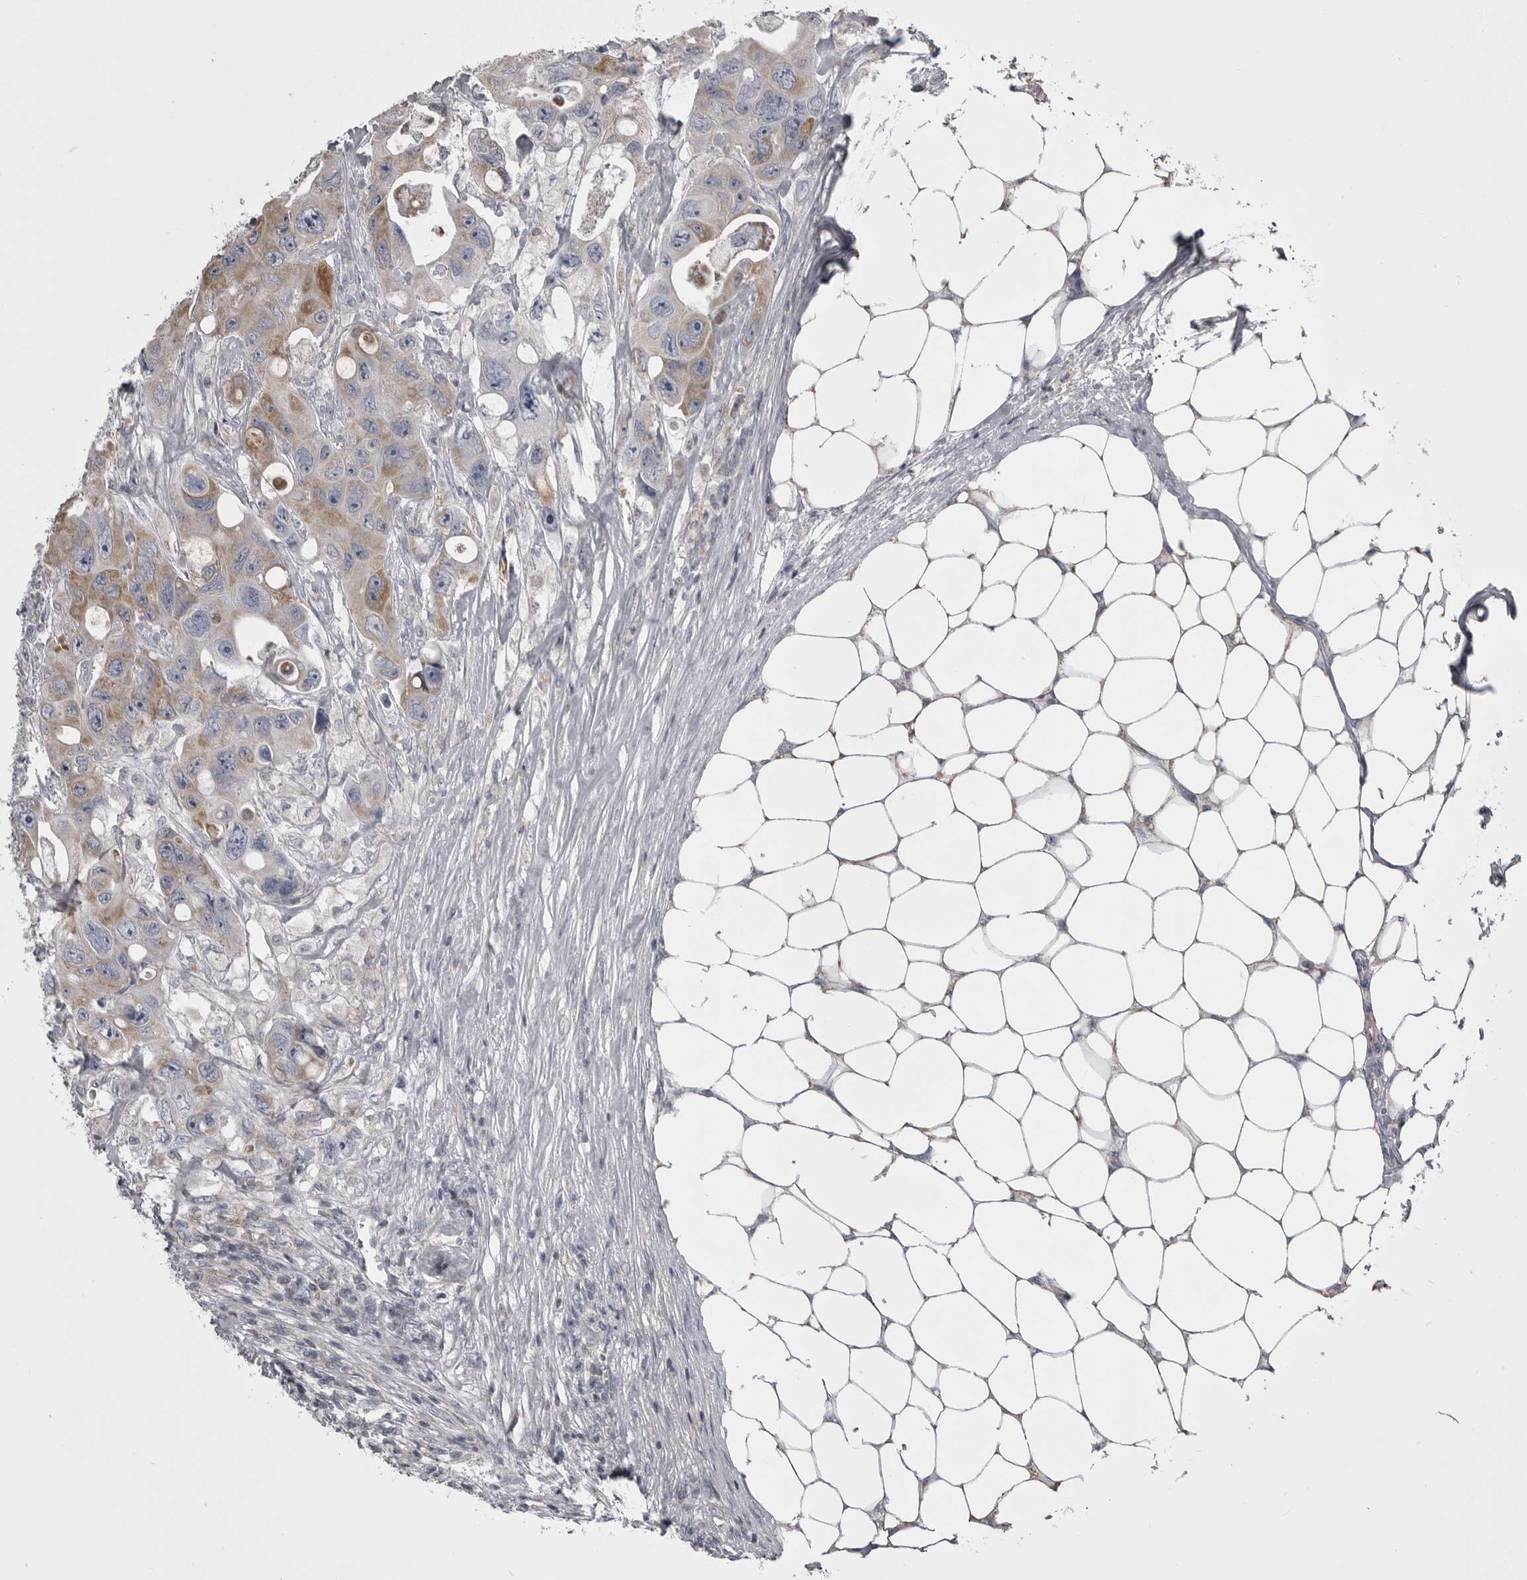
{"staining": {"intensity": "moderate", "quantity": ">75%", "location": "cytoplasmic/membranous"}, "tissue": "colorectal cancer", "cell_type": "Tumor cells", "image_type": "cancer", "snomed": [{"axis": "morphology", "description": "Adenocarcinoma, NOS"}, {"axis": "topography", "description": "Colon"}], "caption": "About >75% of tumor cells in colorectal cancer (adenocarcinoma) reveal moderate cytoplasmic/membranous protein expression as visualized by brown immunohistochemical staining.", "gene": "OPLAH", "patient": {"sex": "female", "age": 46}}